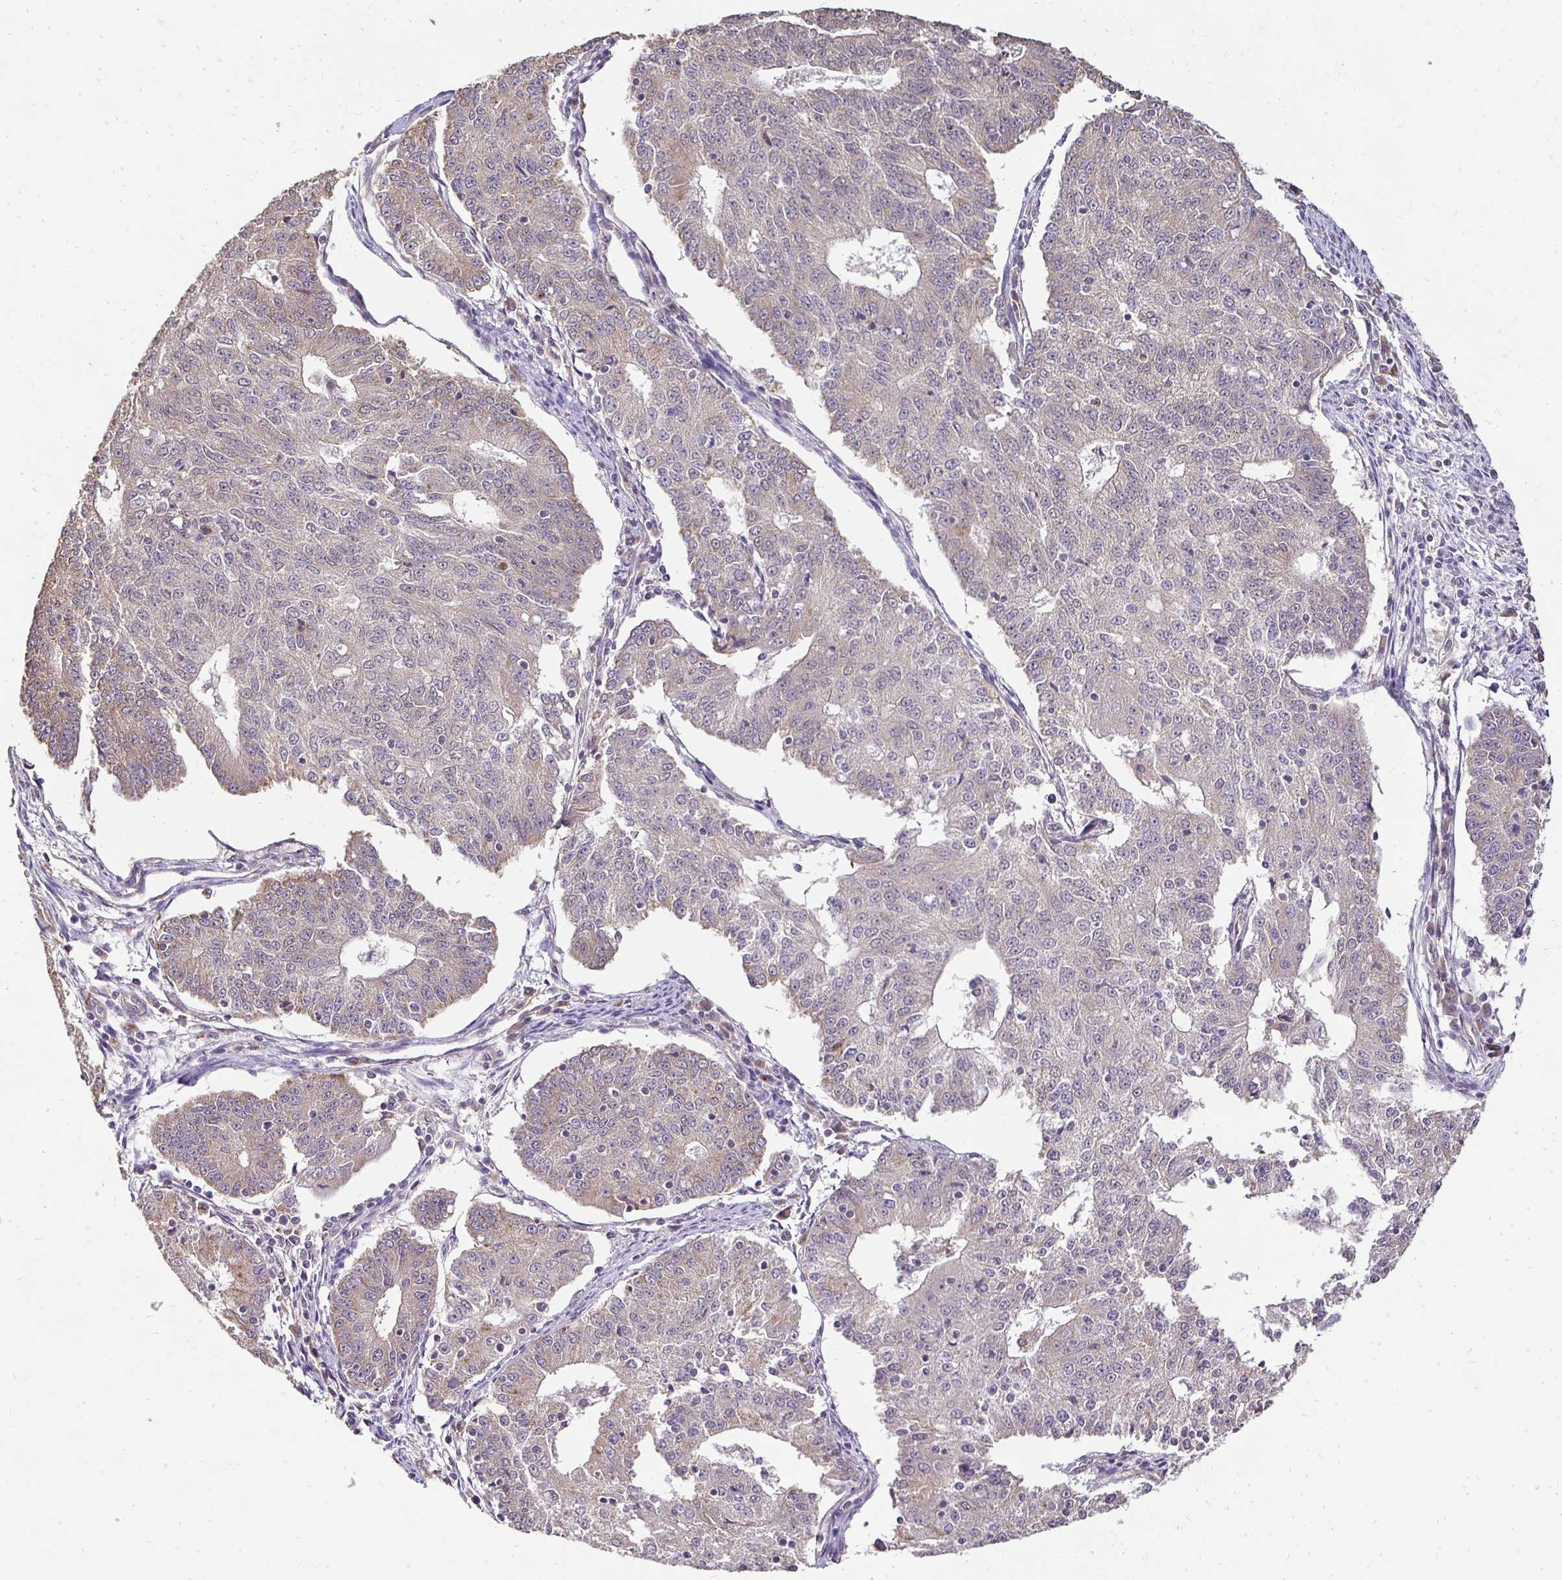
{"staining": {"intensity": "weak", "quantity": "<25%", "location": "cytoplasmic/membranous"}, "tissue": "endometrial cancer", "cell_type": "Tumor cells", "image_type": "cancer", "snomed": [{"axis": "morphology", "description": "Adenocarcinoma, NOS"}, {"axis": "topography", "description": "Endometrium"}], "caption": "DAB immunohistochemical staining of human endometrial adenocarcinoma displays no significant expression in tumor cells.", "gene": "RHEBL1", "patient": {"sex": "female", "age": 56}}